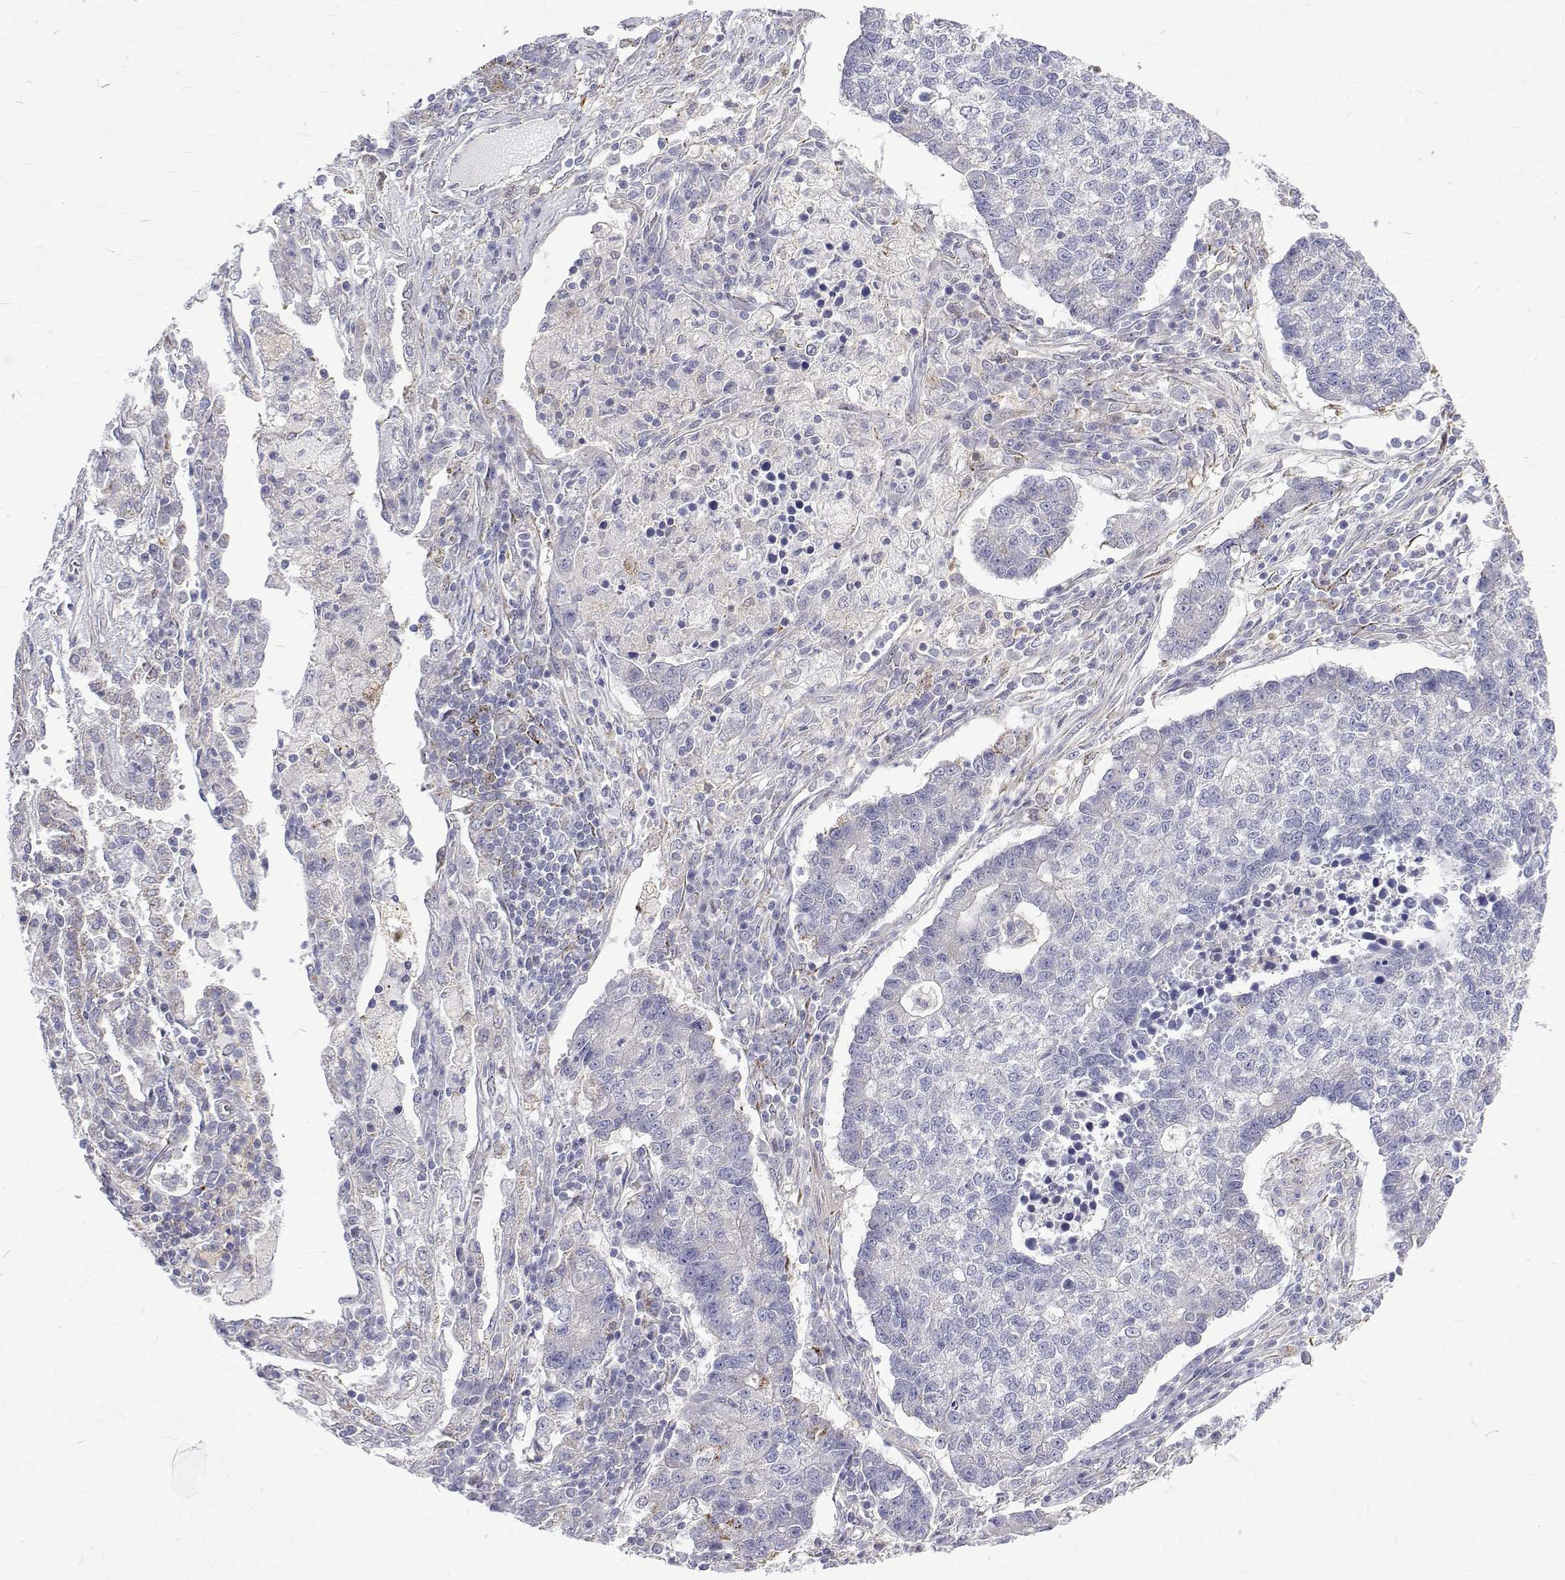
{"staining": {"intensity": "negative", "quantity": "none", "location": "none"}, "tissue": "lung cancer", "cell_type": "Tumor cells", "image_type": "cancer", "snomed": [{"axis": "morphology", "description": "Adenocarcinoma, NOS"}, {"axis": "topography", "description": "Lung"}], "caption": "This is an immunohistochemistry (IHC) micrograph of human lung cancer. There is no positivity in tumor cells.", "gene": "PADI1", "patient": {"sex": "male", "age": 57}}